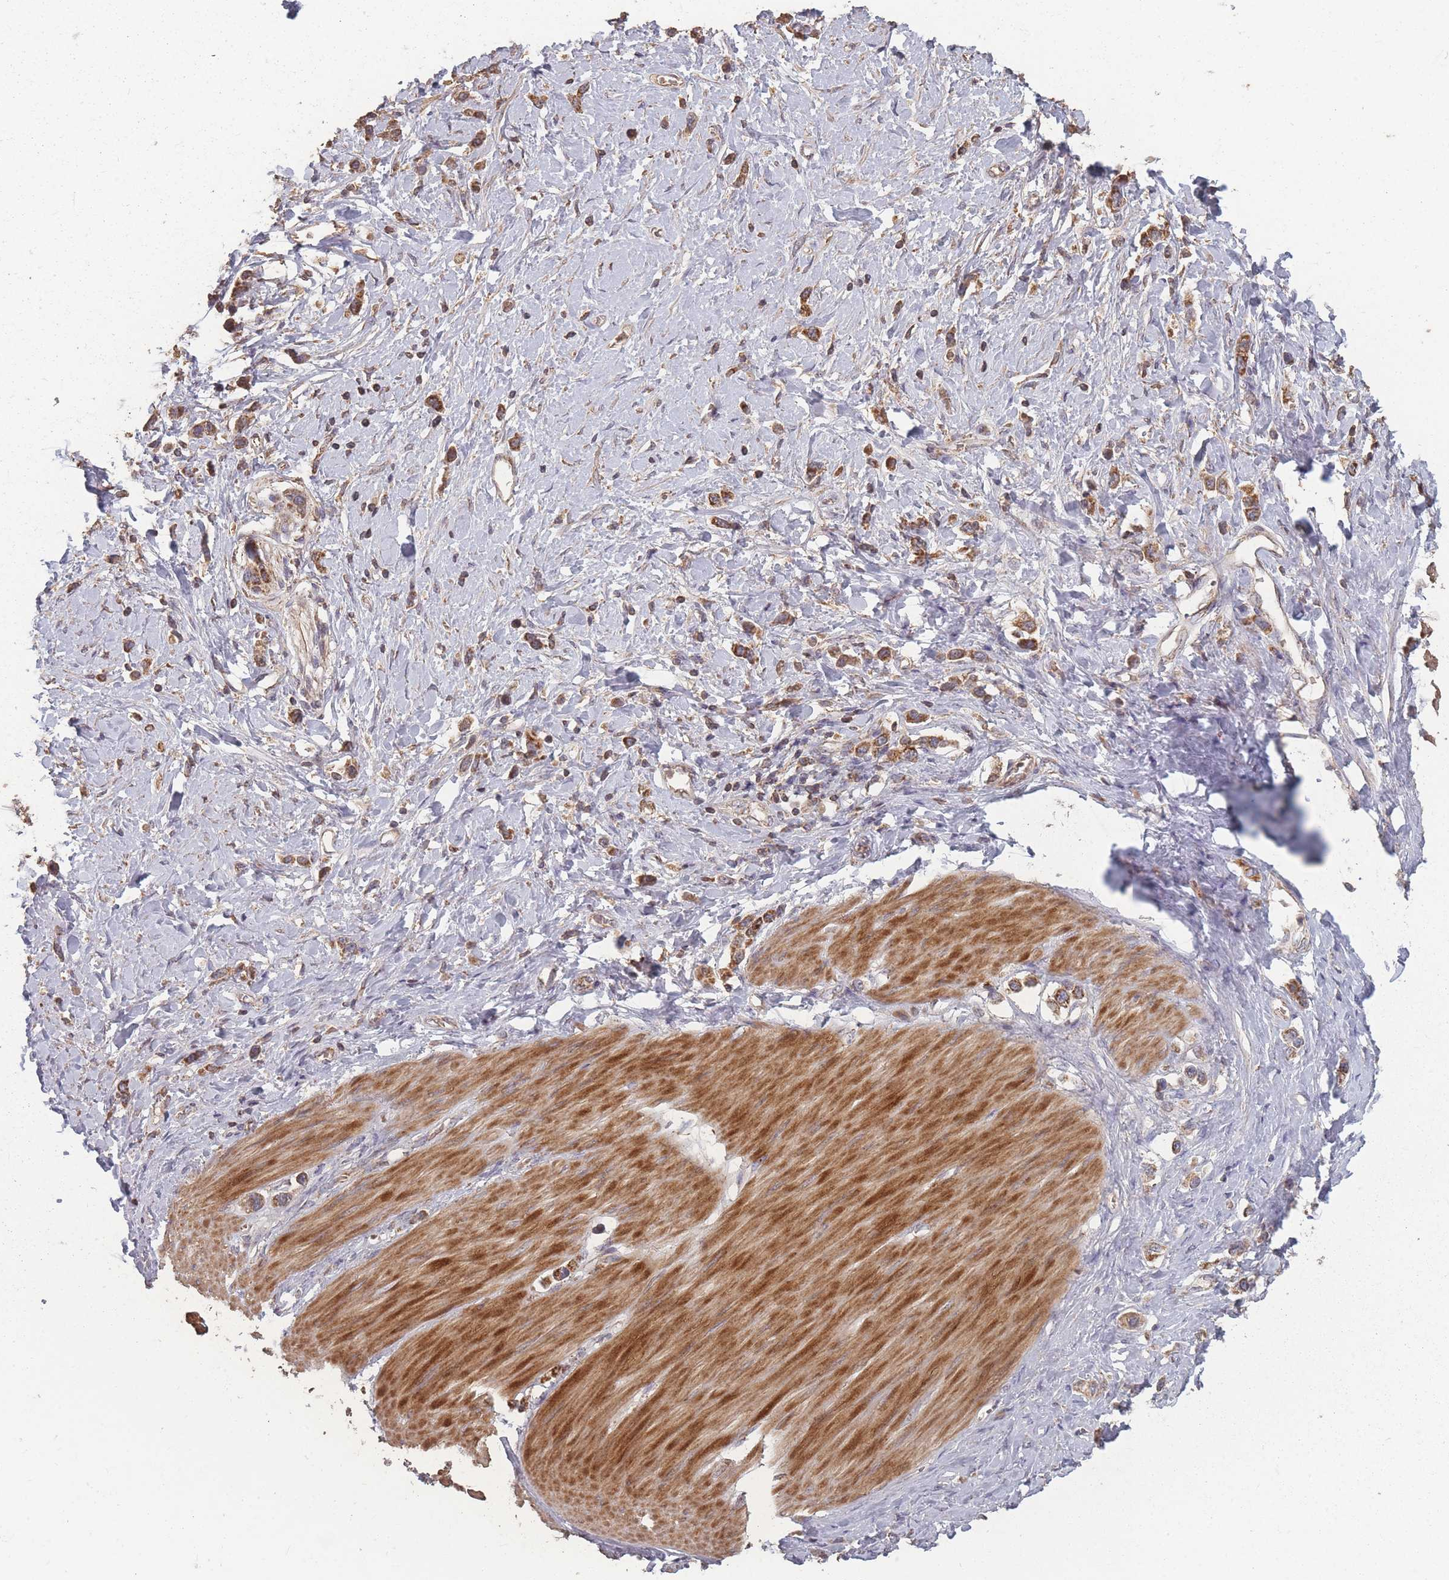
{"staining": {"intensity": "moderate", "quantity": ">75%", "location": "cytoplasmic/membranous"}, "tissue": "stomach cancer", "cell_type": "Tumor cells", "image_type": "cancer", "snomed": [{"axis": "morphology", "description": "Normal tissue, NOS"}, {"axis": "morphology", "description": "Adenocarcinoma, NOS"}, {"axis": "topography", "description": "Stomach, upper"}, {"axis": "topography", "description": "Stomach"}], "caption": "Adenocarcinoma (stomach) stained with IHC reveals moderate cytoplasmic/membranous staining in about >75% of tumor cells.", "gene": "LYRM7", "patient": {"sex": "female", "age": 65}}